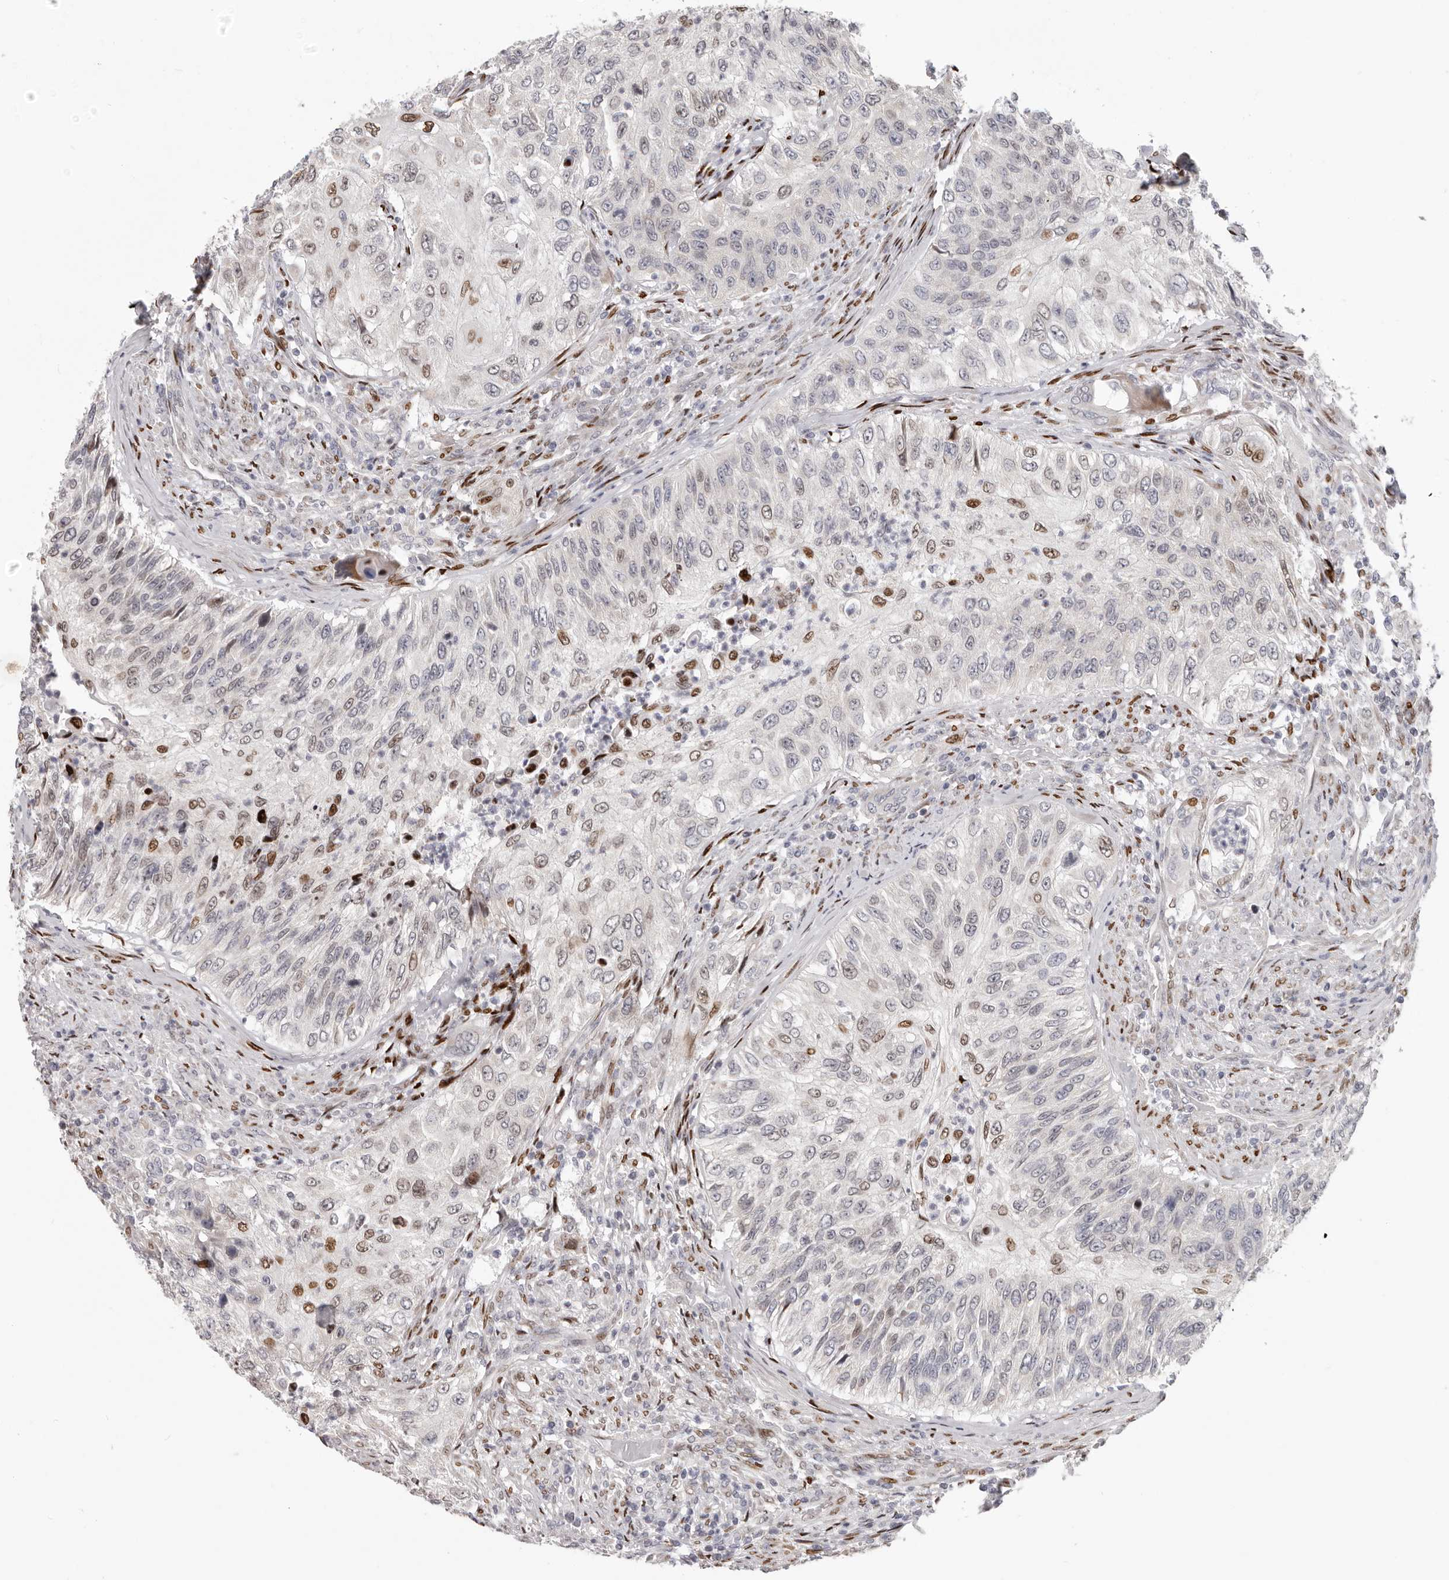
{"staining": {"intensity": "moderate", "quantity": "<25%", "location": "nuclear"}, "tissue": "urothelial cancer", "cell_type": "Tumor cells", "image_type": "cancer", "snomed": [{"axis": "morphology", "description": "Urothelial carcinoma, High grade"}, {"axis": "topography", "description": "Urinary bladder"}], "caption": "Moderate nuclear positivity is present in about <25% of tumor cells in urothelial cancer.", "gene": "SRP19", "patient": {"sex": "female", "age": 60}}